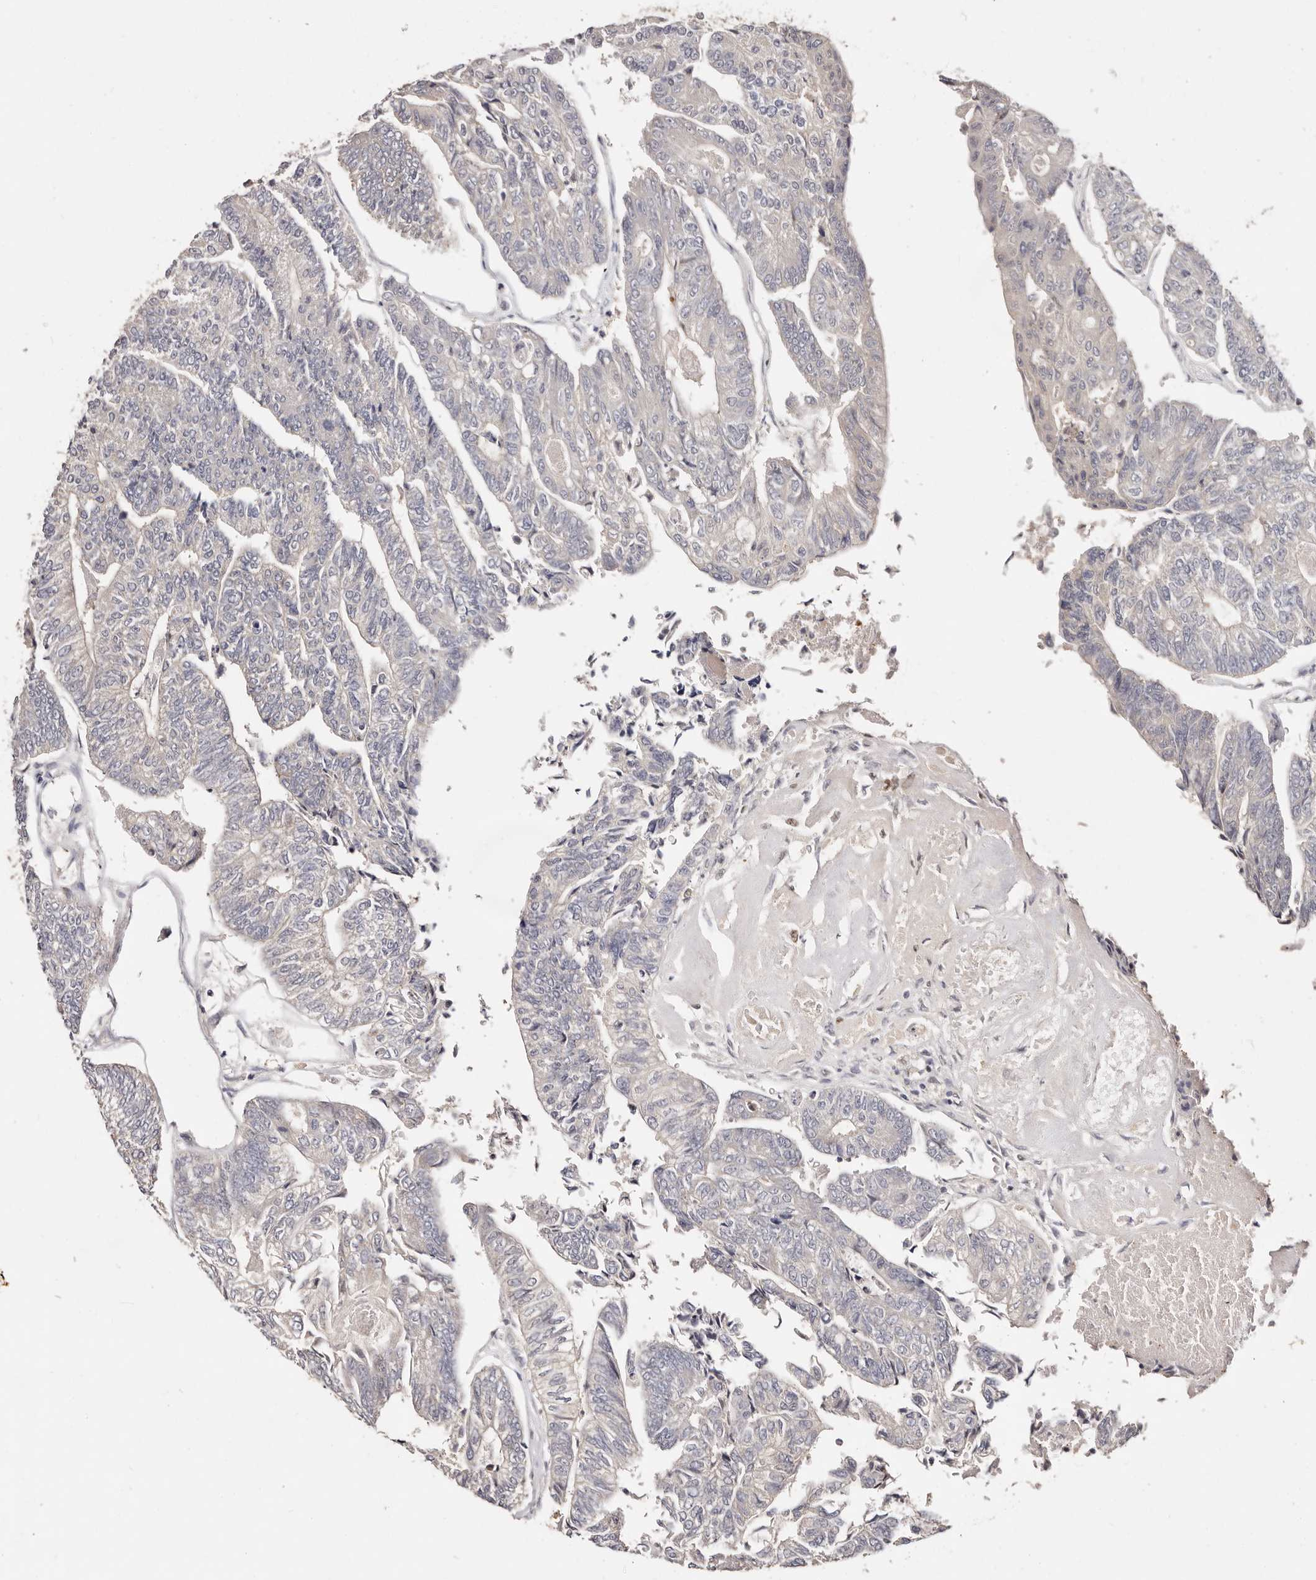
{"staining": {"intensity": "negative", "quantity": "none", "location": "none"}, "tissue": "colorectal cancer", "cell_type": "Tumor cells", "image_type": "cancer", "snomed": [{"axis": "morphology", "description": "Adenocarcinoma, NOS"}, {"axis": "topography", "description": "Colon"}], "caption": "Human colorectal adenocarcinoma stained for a protein using immunohistochemistry reveals no expression in tumor cells.", "gene": "IQGAP3", "patient": {"sex": "female", "age": 67}}